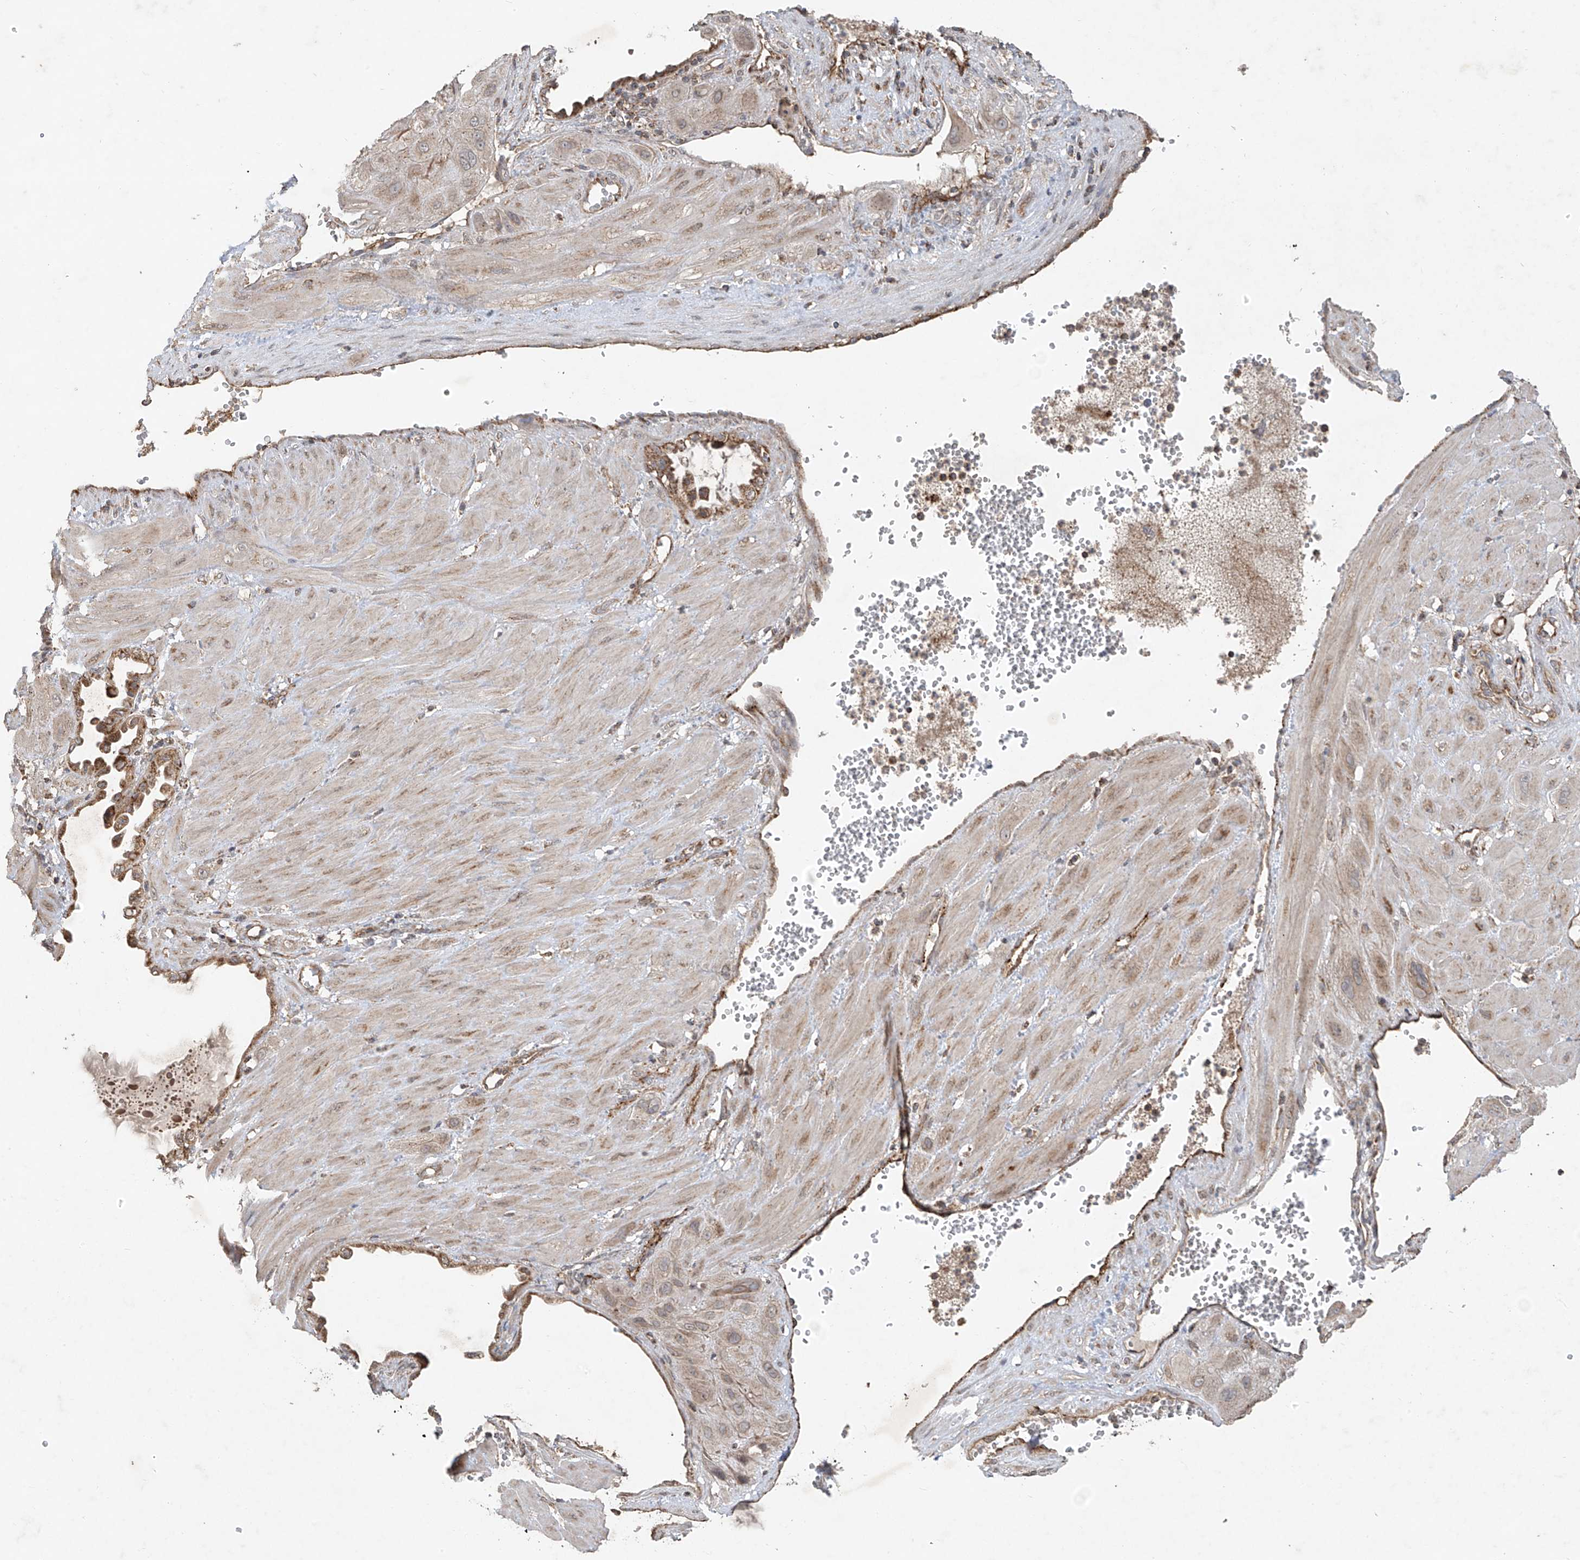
{"staining": {"intensity": "weak", "quantity": ">75%", "location": "cytoplasmic/membranous"}, "tissue": "cervical cancer", "cell_type": "Tumor cells", "image_type": "cancer", "snomed": [{"axis": "morphology", "description": "Squamous cell carcinoma, NOS"}, {"axis": "topography", "description": "Cervix"}], "caption": "Brown immunohistochemical staining in human cervical cancer displays weak cytoplasmic/membranous expression in about >75% of tumor cells.", "gene": "UQCC1", "patient": {"sex": "female", "age": 34}}